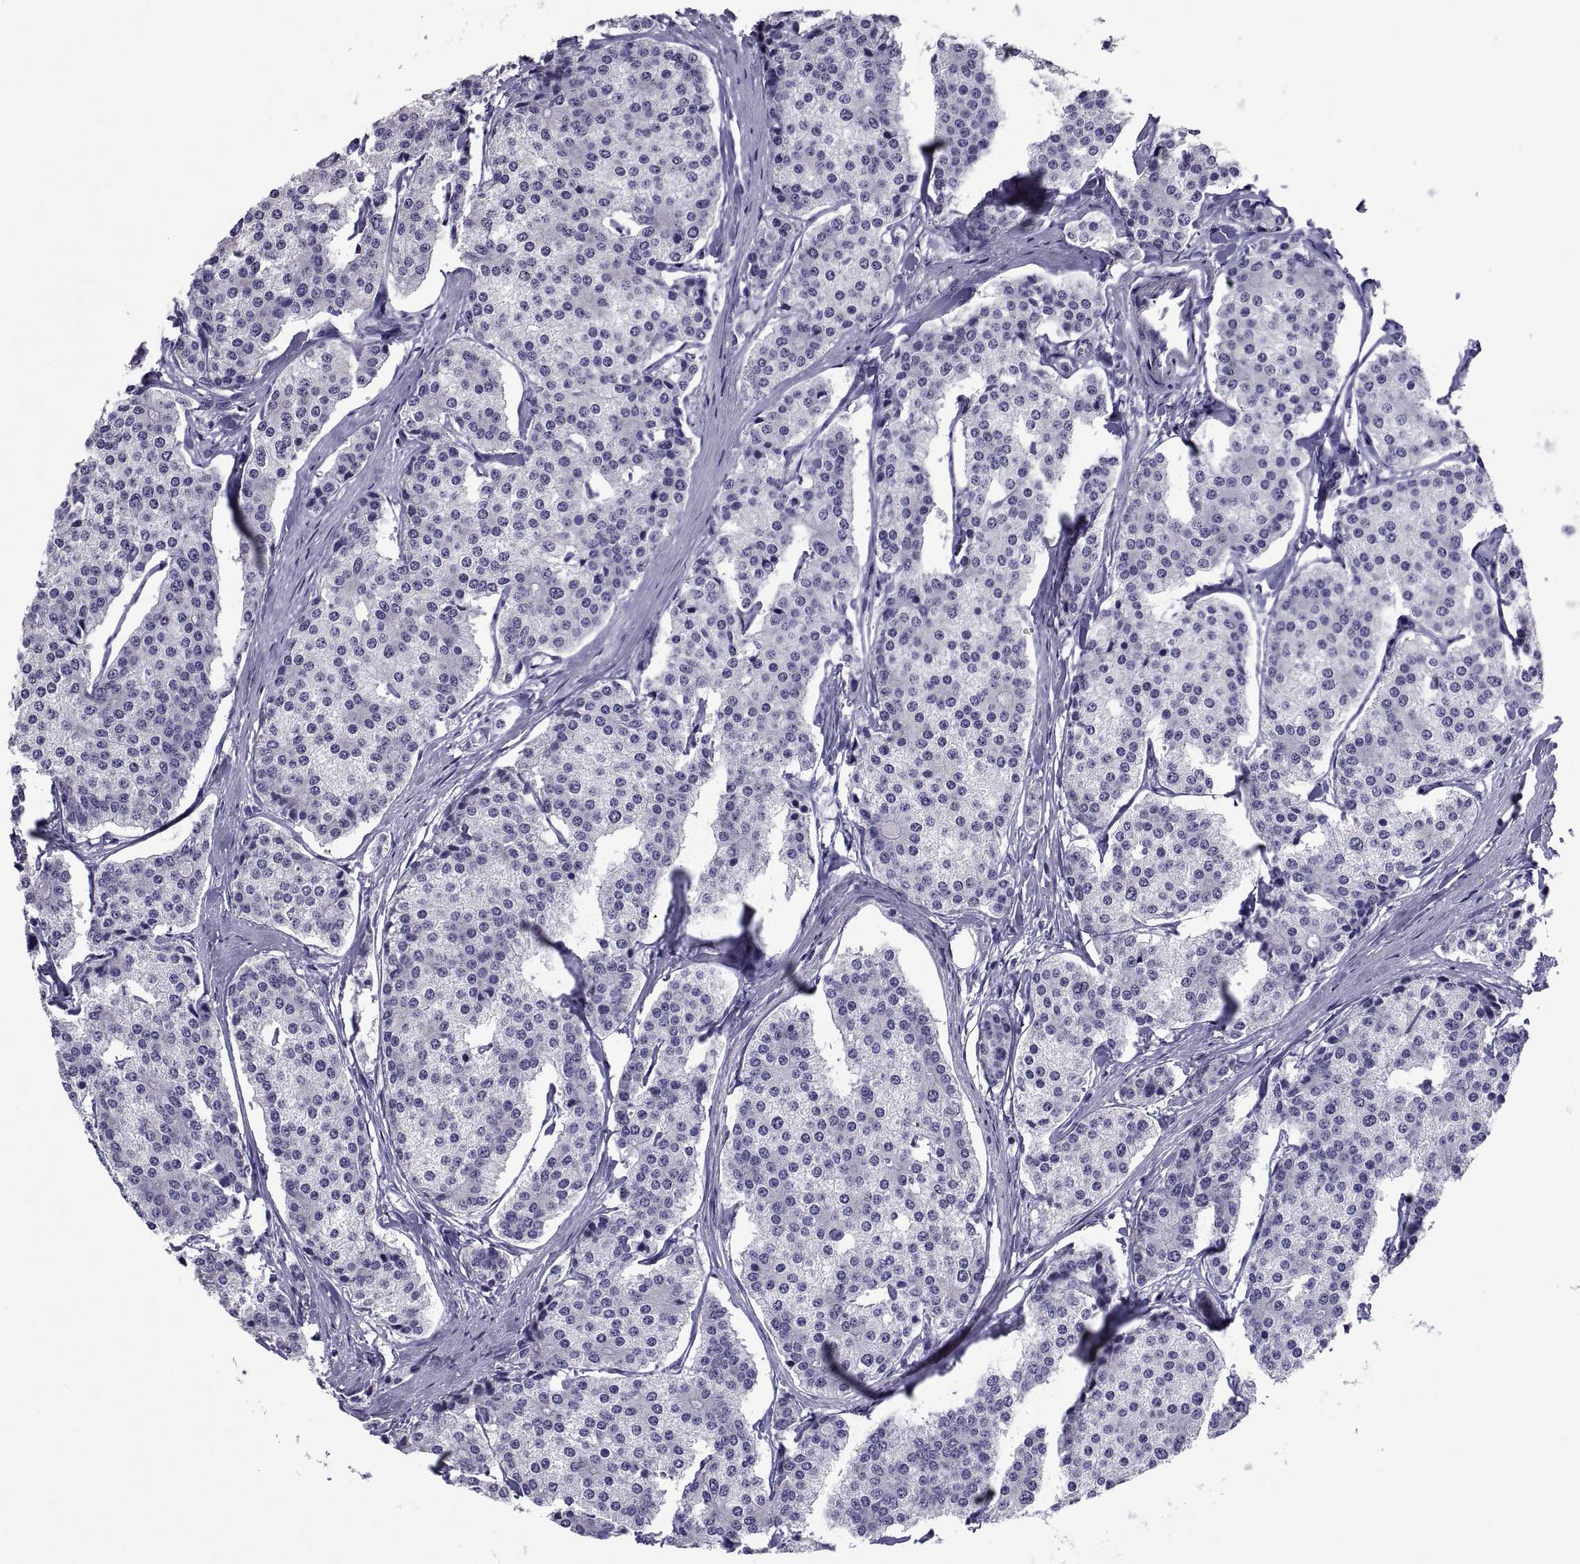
{"staining": {"intensity": "negative", "quantity": "none", "location": "none"}, "tissue": "carcinoid", "cell_type": "Tumor cells", "image_type": "cancer", "snomed": [{"axis": "morphology", "description": "Carcinoid, malignant, NOS"}, {"axis": "topography", "description": "Small intestine"}], "caption": "This is a histopathology image of immunohistochemistry (IHC) staining of carcinoid (malignant), which shows no expression in tumor cells.", "gene": "TGFBR3L", "patient": {"sex": "female", "age": 65}}